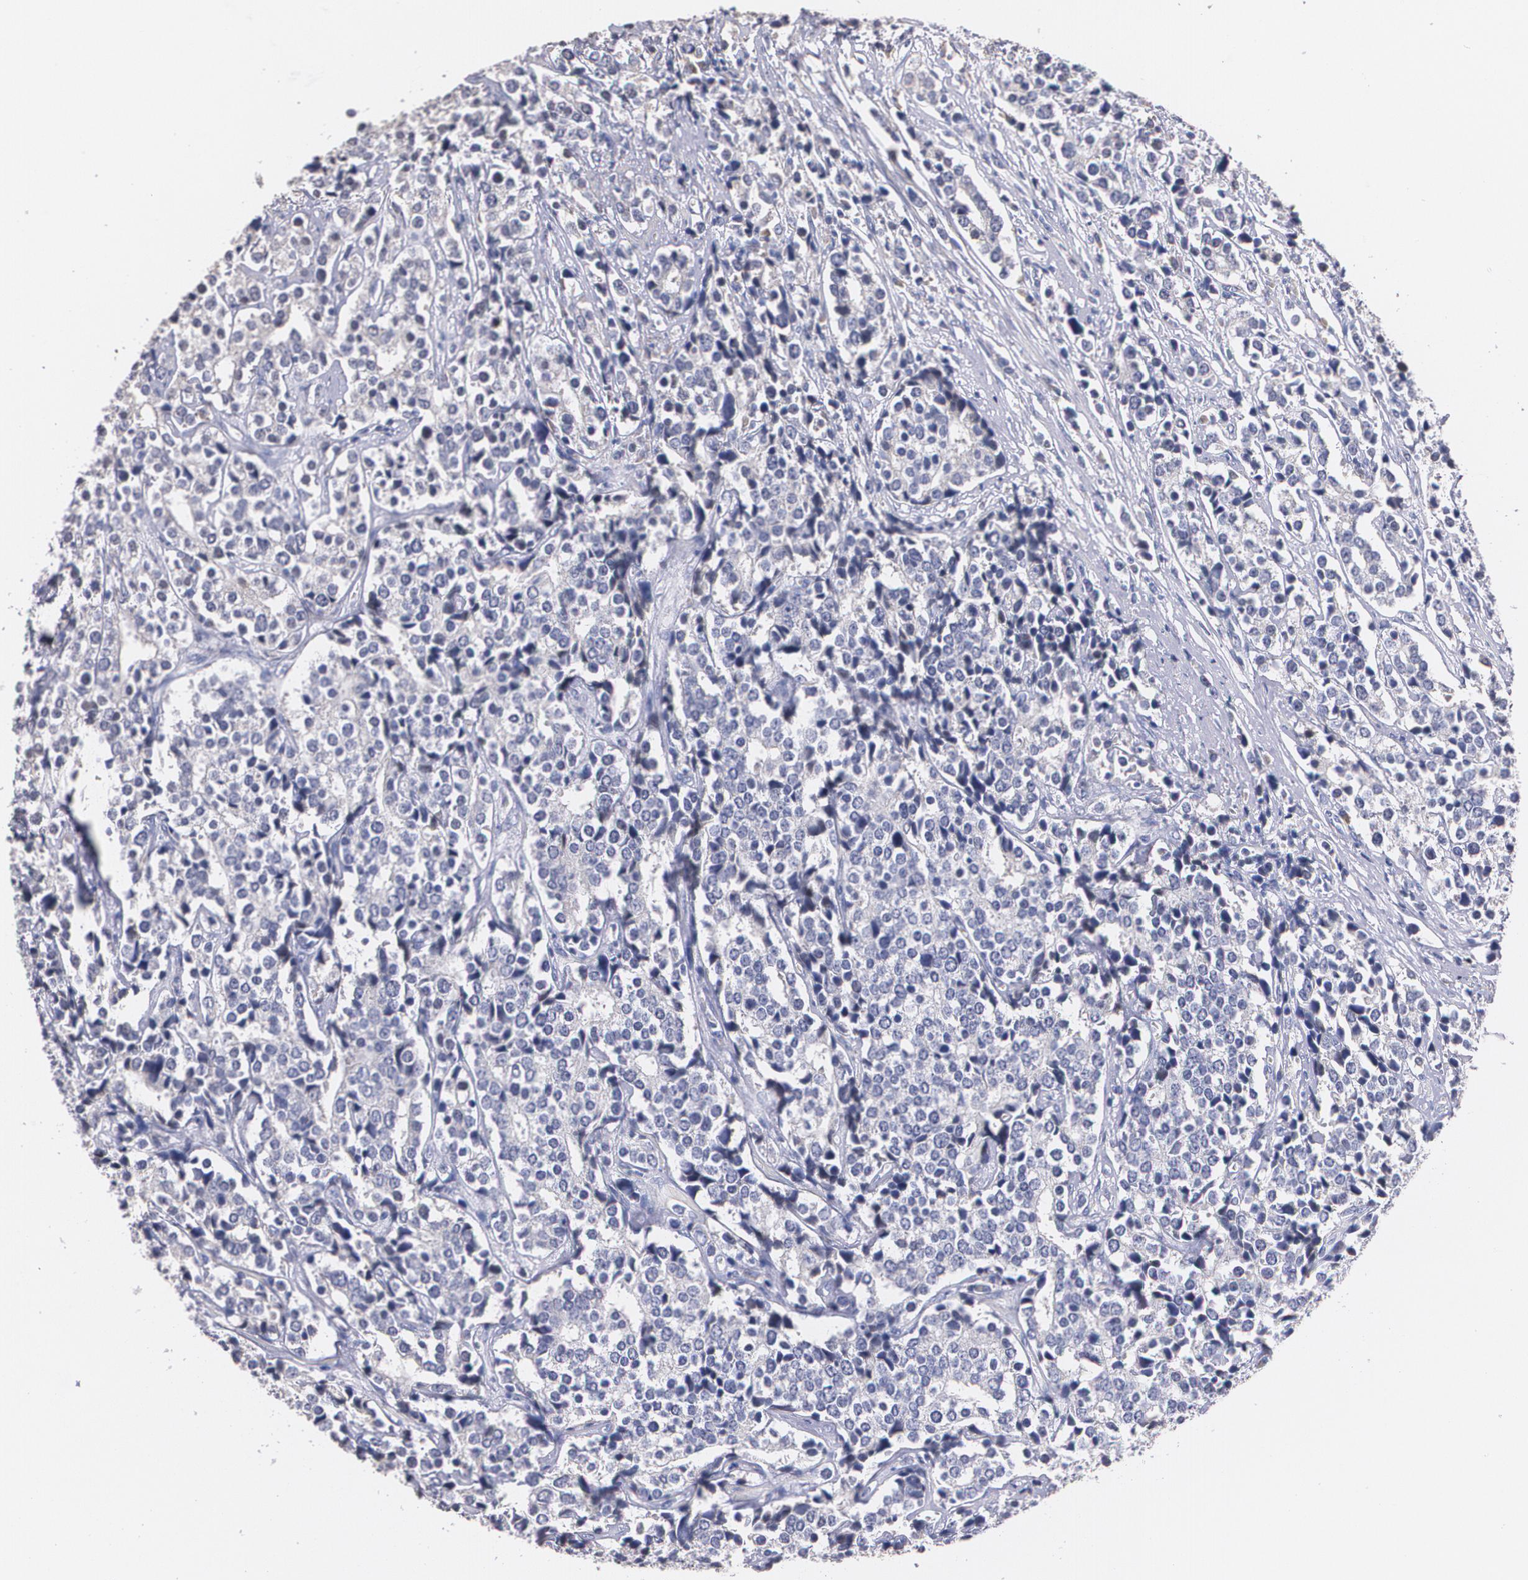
{"staining": {"intensity": "negative", "quantity": "none", "location": "none"}, "tissue": "prostate cancer", "cell_type": "Tumor cells", "image_type": "cancer", "snomed": [{"axis": "morphology", "description": "Adenocarcinoma, High grade"}, {"axis": "topography", "description": "Prostate"}], "caption": "Immunohistochemical staining of high-grade adenocarcinoma (prostate) reveals no significant positivity in tumor cells.", "gene": "AMBP", "patient": {"sex": "male", "age": 71}}